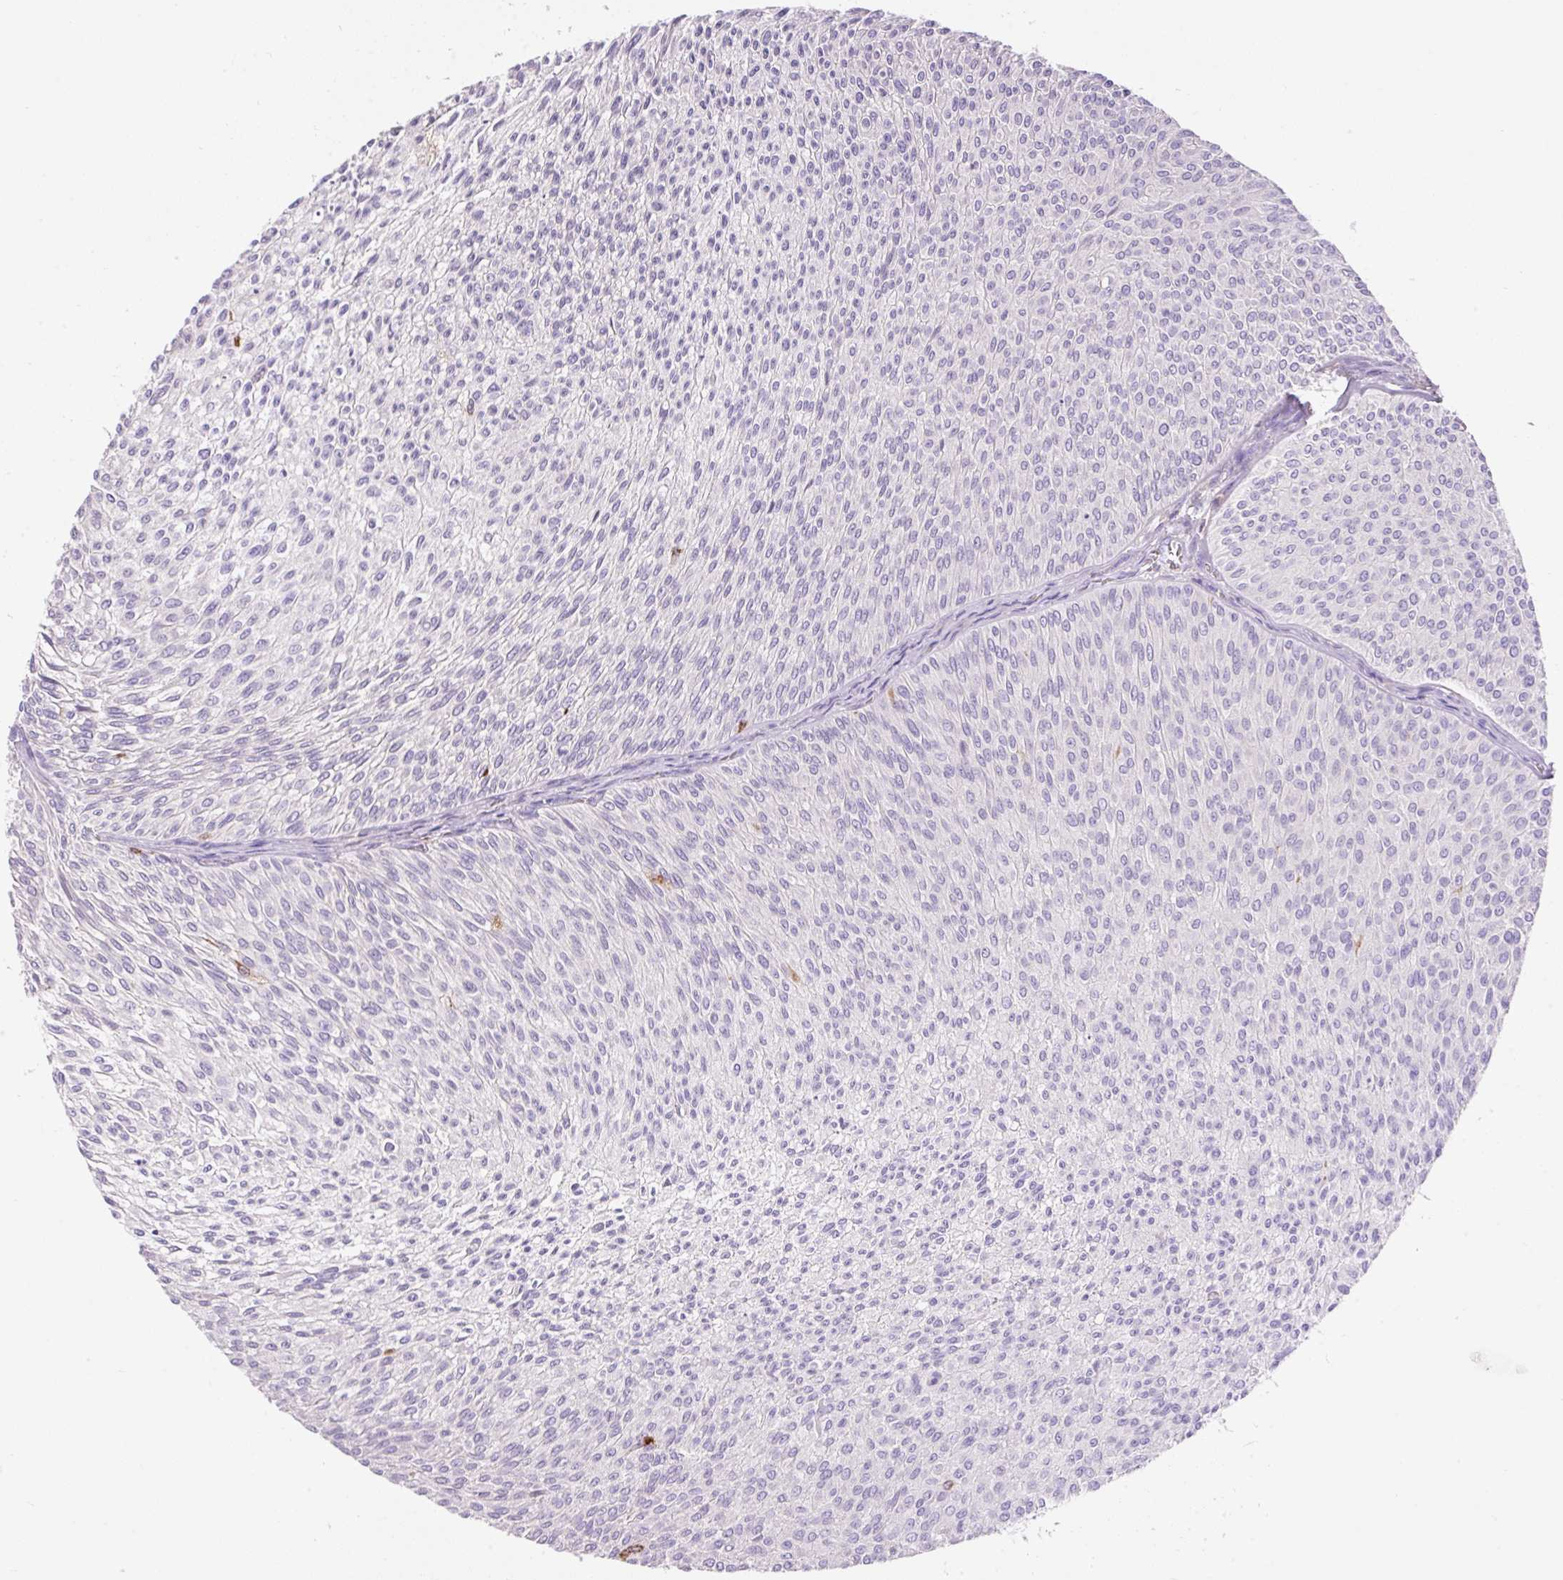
{"staining": {"intensity": "negative", "quantity": "none", "location": "none"}, "tissue": "urothelial cancer", "cell_type": "Tumor cells", "image_type": "cancer", "snomed": [{"axis": "morphology", "description": "Urothelial carcinoma, Low grade"}, {"axis": "topography", "description": "Urinary bladder"}], "caption": "This is a micrograph of immunohistochemistry staining of urothelial cancer, which shows no expression in tumor cells.", "gene": "TDRD15", "patient": {"sex": "male", "age": 91}}